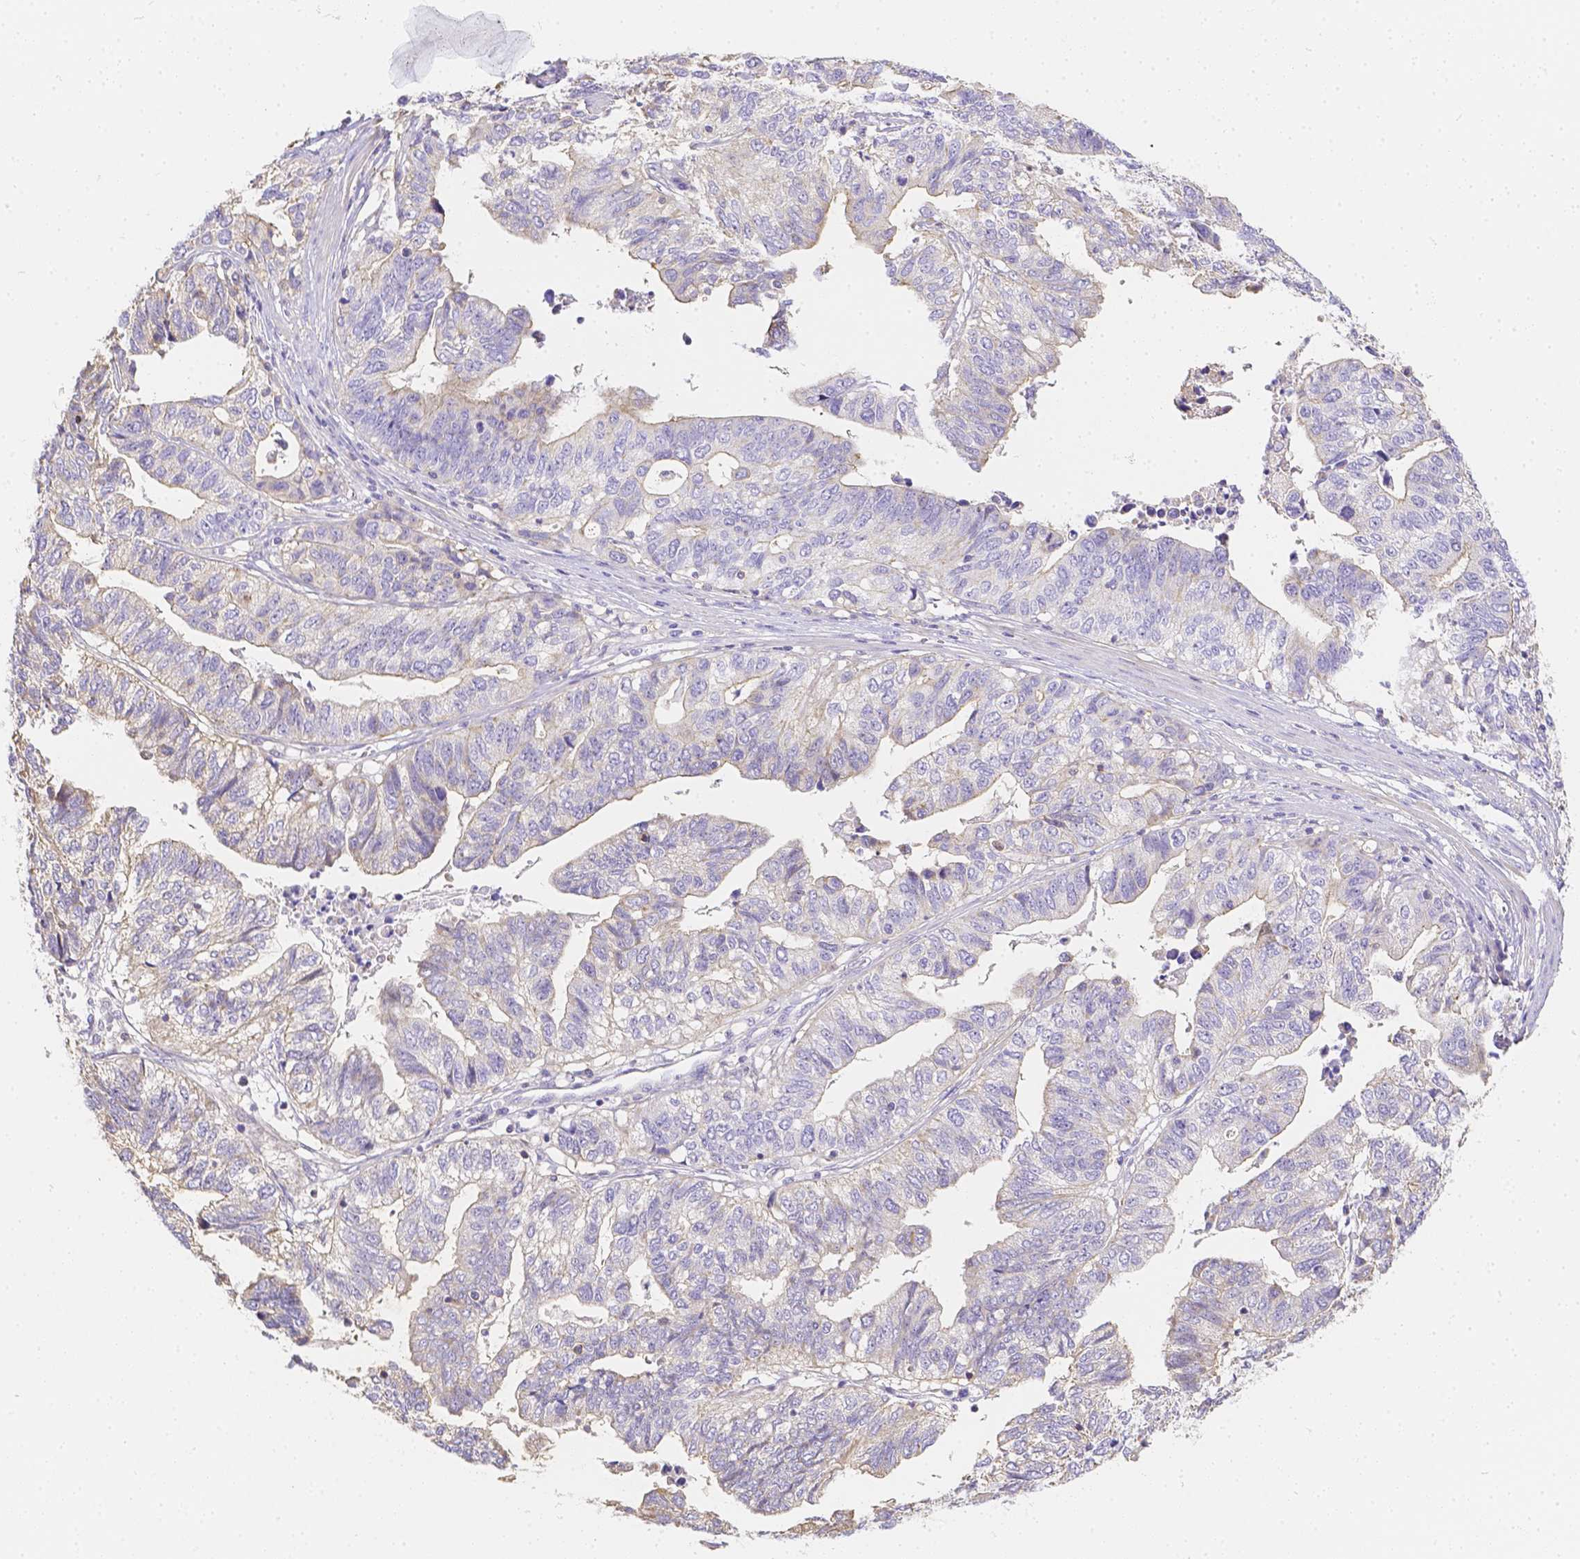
{"staining": {"intensity": "negative", "quantity": "none", "location": "none"}, "tissue": "stomach cancer", "cell_type": "Tumor cells", "image_type": "cancer", "snomed": [{"axis": "morphology", "description": "Adenocarcinoma, NOS"}, {"axis": "topography", "description": "Stomach, upper"}], "caption": "Protein analysis of stomach adenocarcinoma shows no significant positivity in tumor cells.", "gene": "ASAH2", "patient": {"sex": "female", "age": 67}}